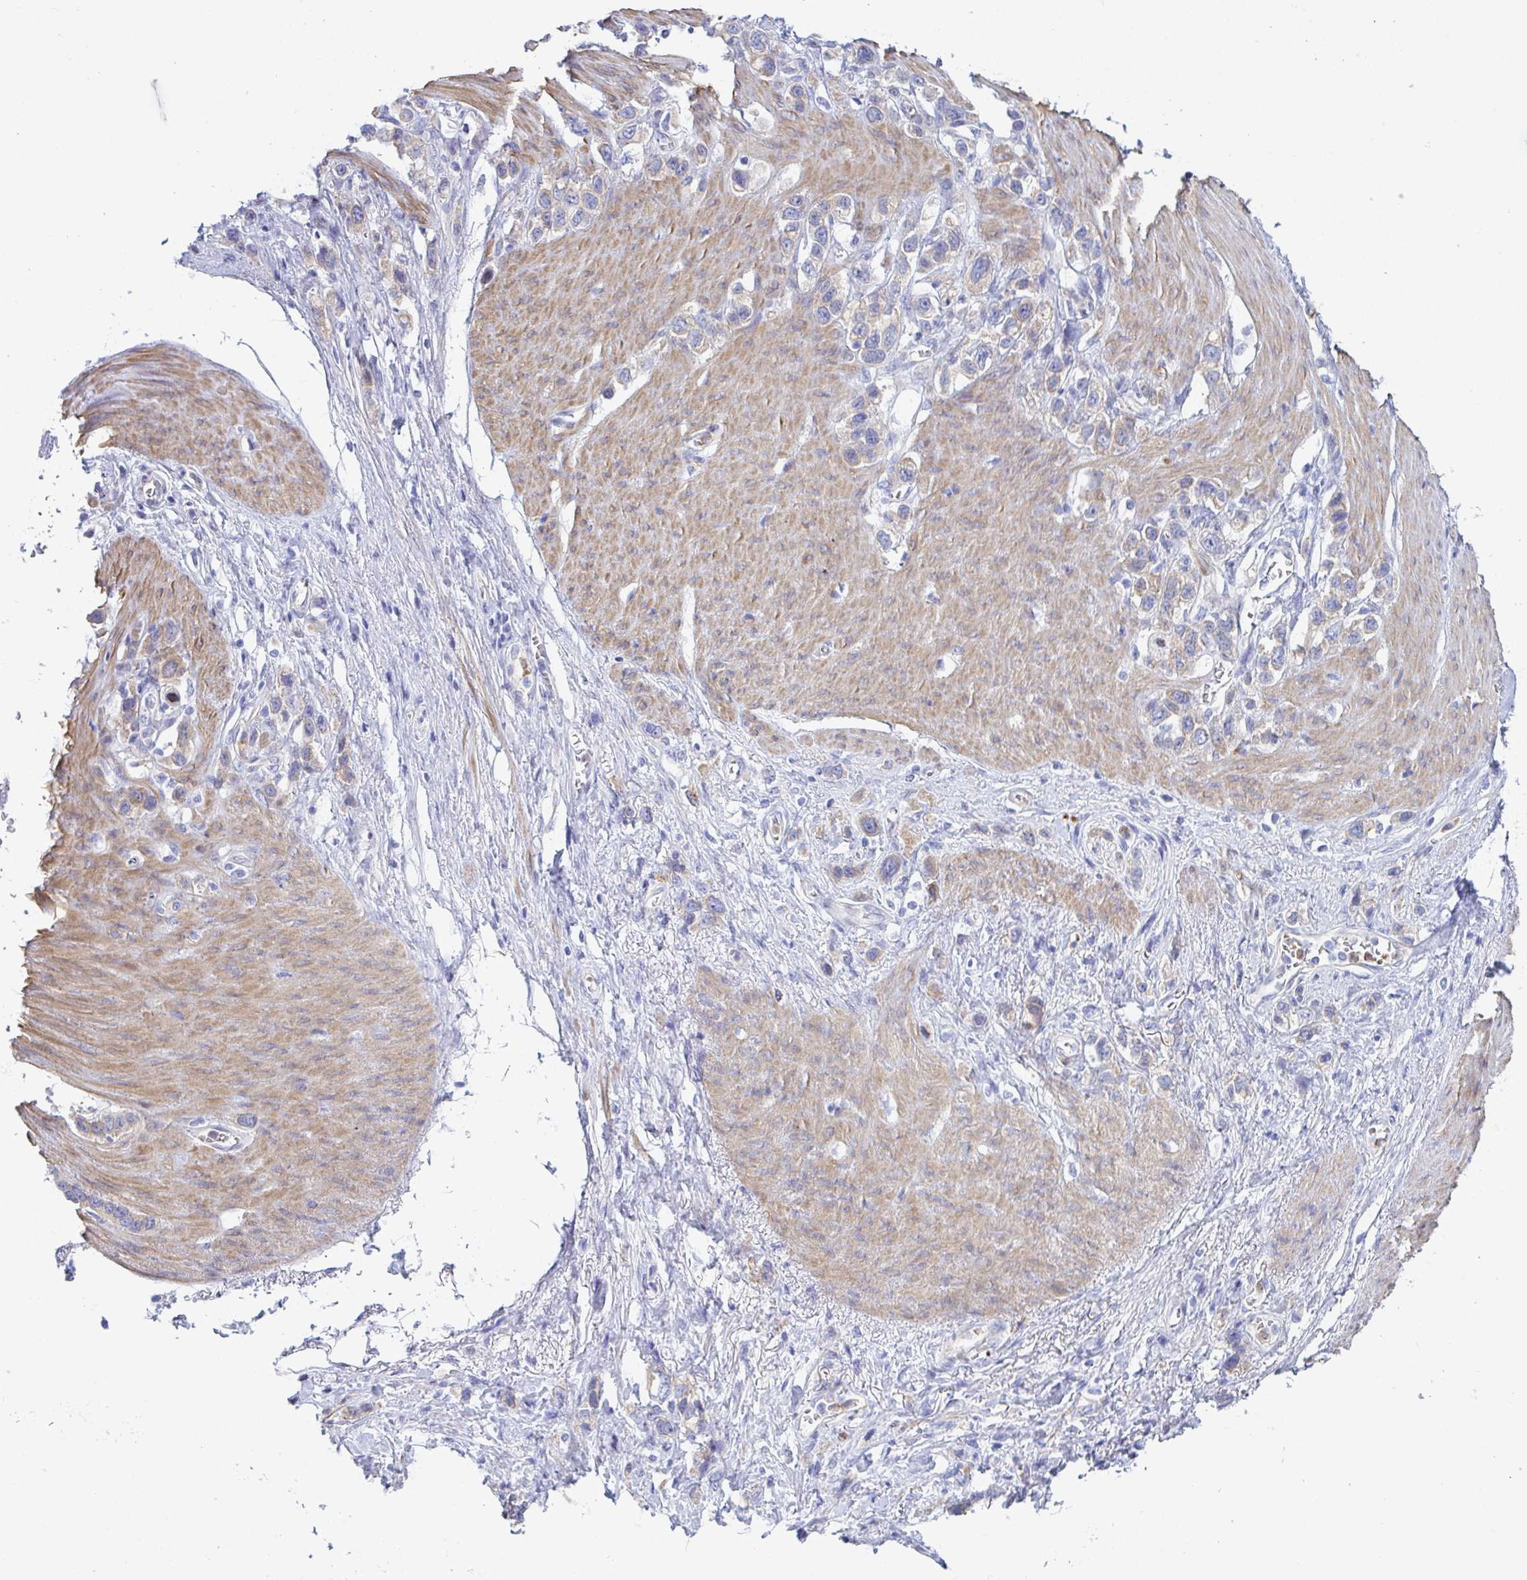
{"staining": {"intensity": "weak", "quantity": "25%-75%", "location": "cytoplasmic/membranous"}, "tissue": "stomach cancer", "cell_type": "Tumor cells", "image_type": "cancer", "snomed": [{"axis": "morphology", "description": "Adenocarcinoma, NOS"}, {"axis": "topography", "description": "Stomach"}], "caption": "Immunohistochemistry micrograph of stomach adenocarcinoma stained for a protein (brown), which exhibits low levels of weak cytoplasmic/membranous positivity in approximately 25%-75% of tumor cells.", "gene": "CEP170B", "patient": {"sex": "female", "age": 65}}